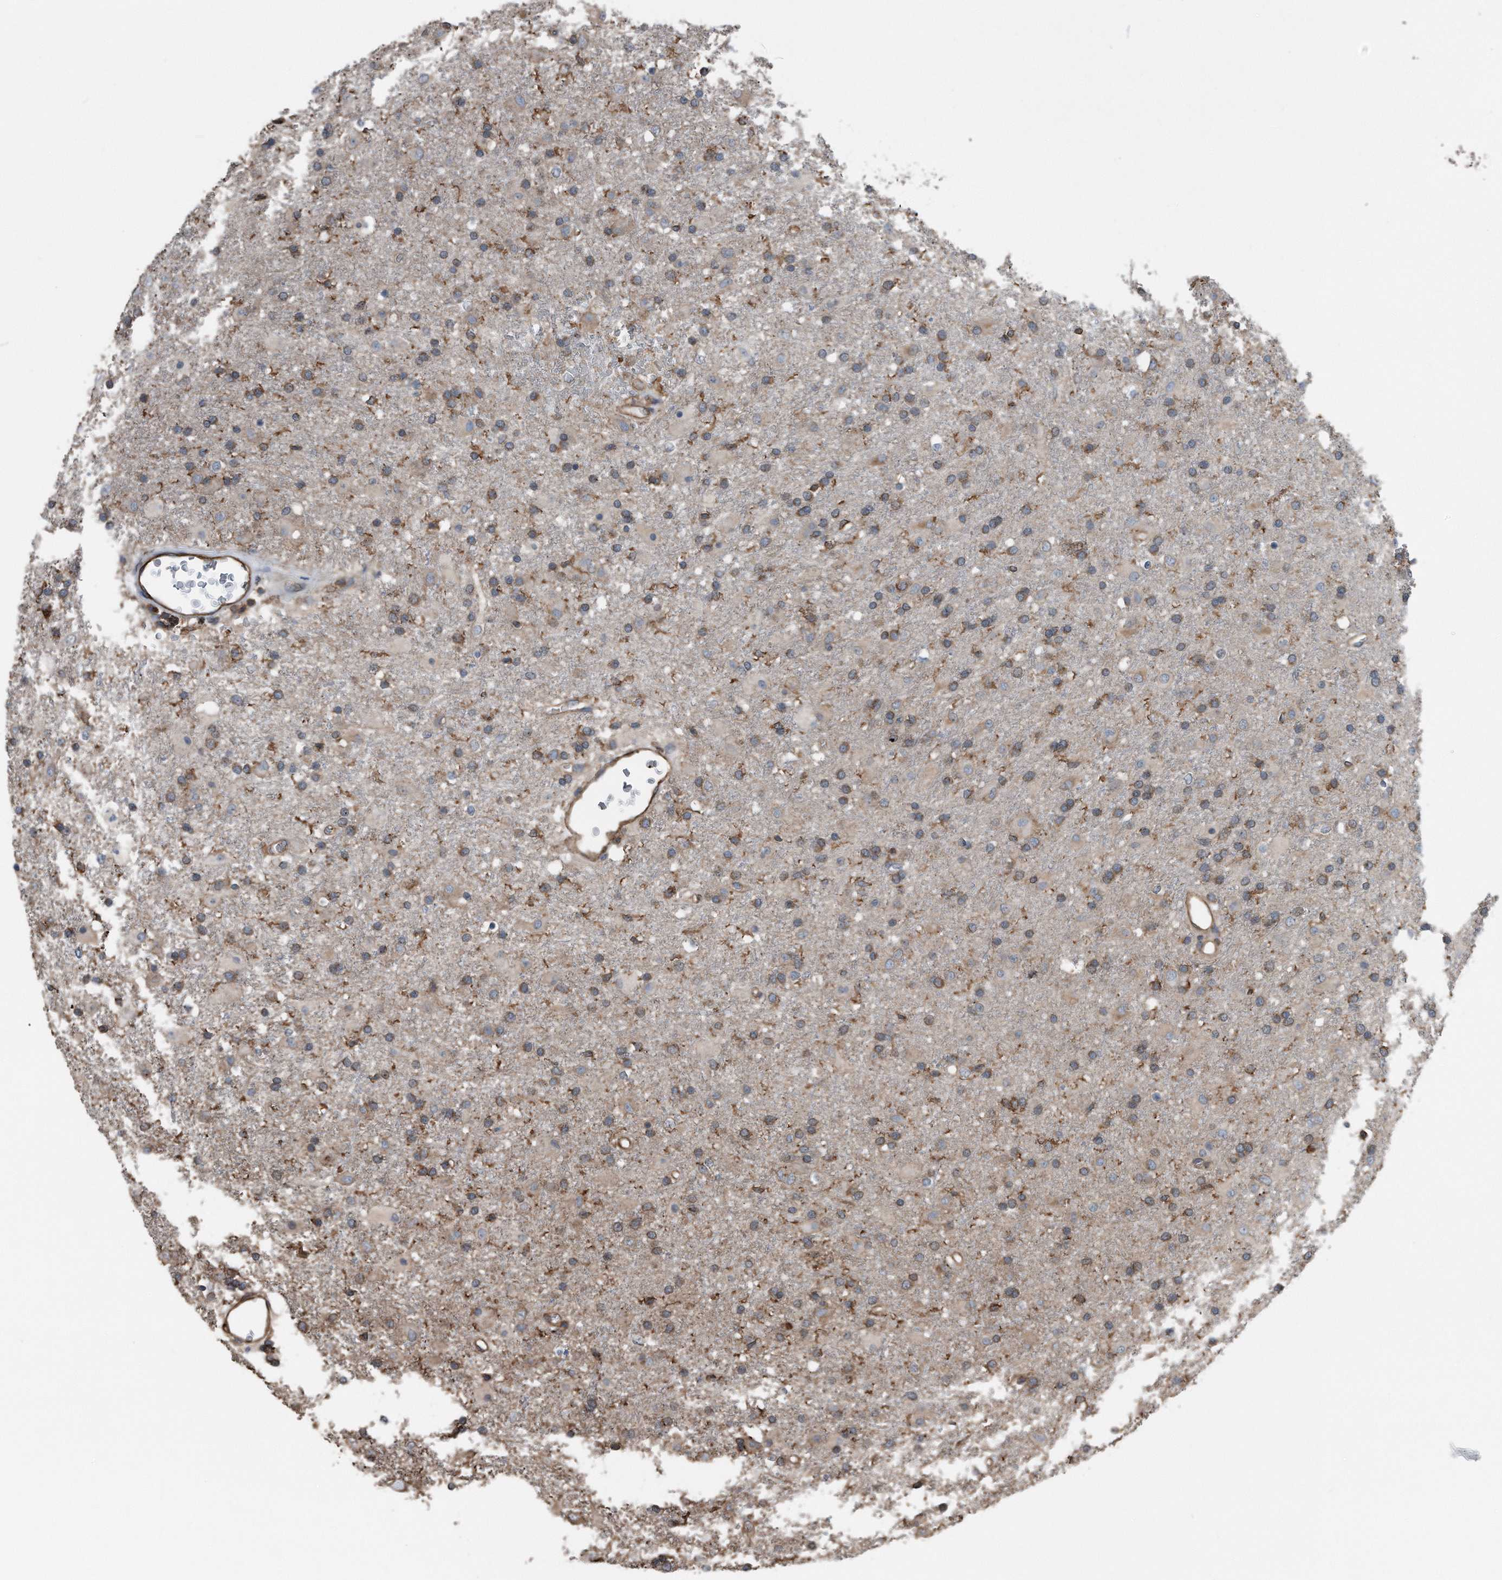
{"staining": {"intensity": "moderate", "quantity": ">75%", "location": "cytoplasmic/membranous"}, "tissue": "glioma", "cell_type": "Tumor cells", "image_type": "cancer", "snomed": [{"axis": "morphology", "description": "Glioma, malignant, Low grade"}, {"axis": "topography", "description": "Brain"}], "caption": "Approximately >75% of tumor cells in low-grade glioma (malignant) show moderate cytoplasmic/membranous protein positivity as visualized by brown immunohistochemical staining.", "gene": "RSPO3", "patient": {"sex": "male", "age": 65}}